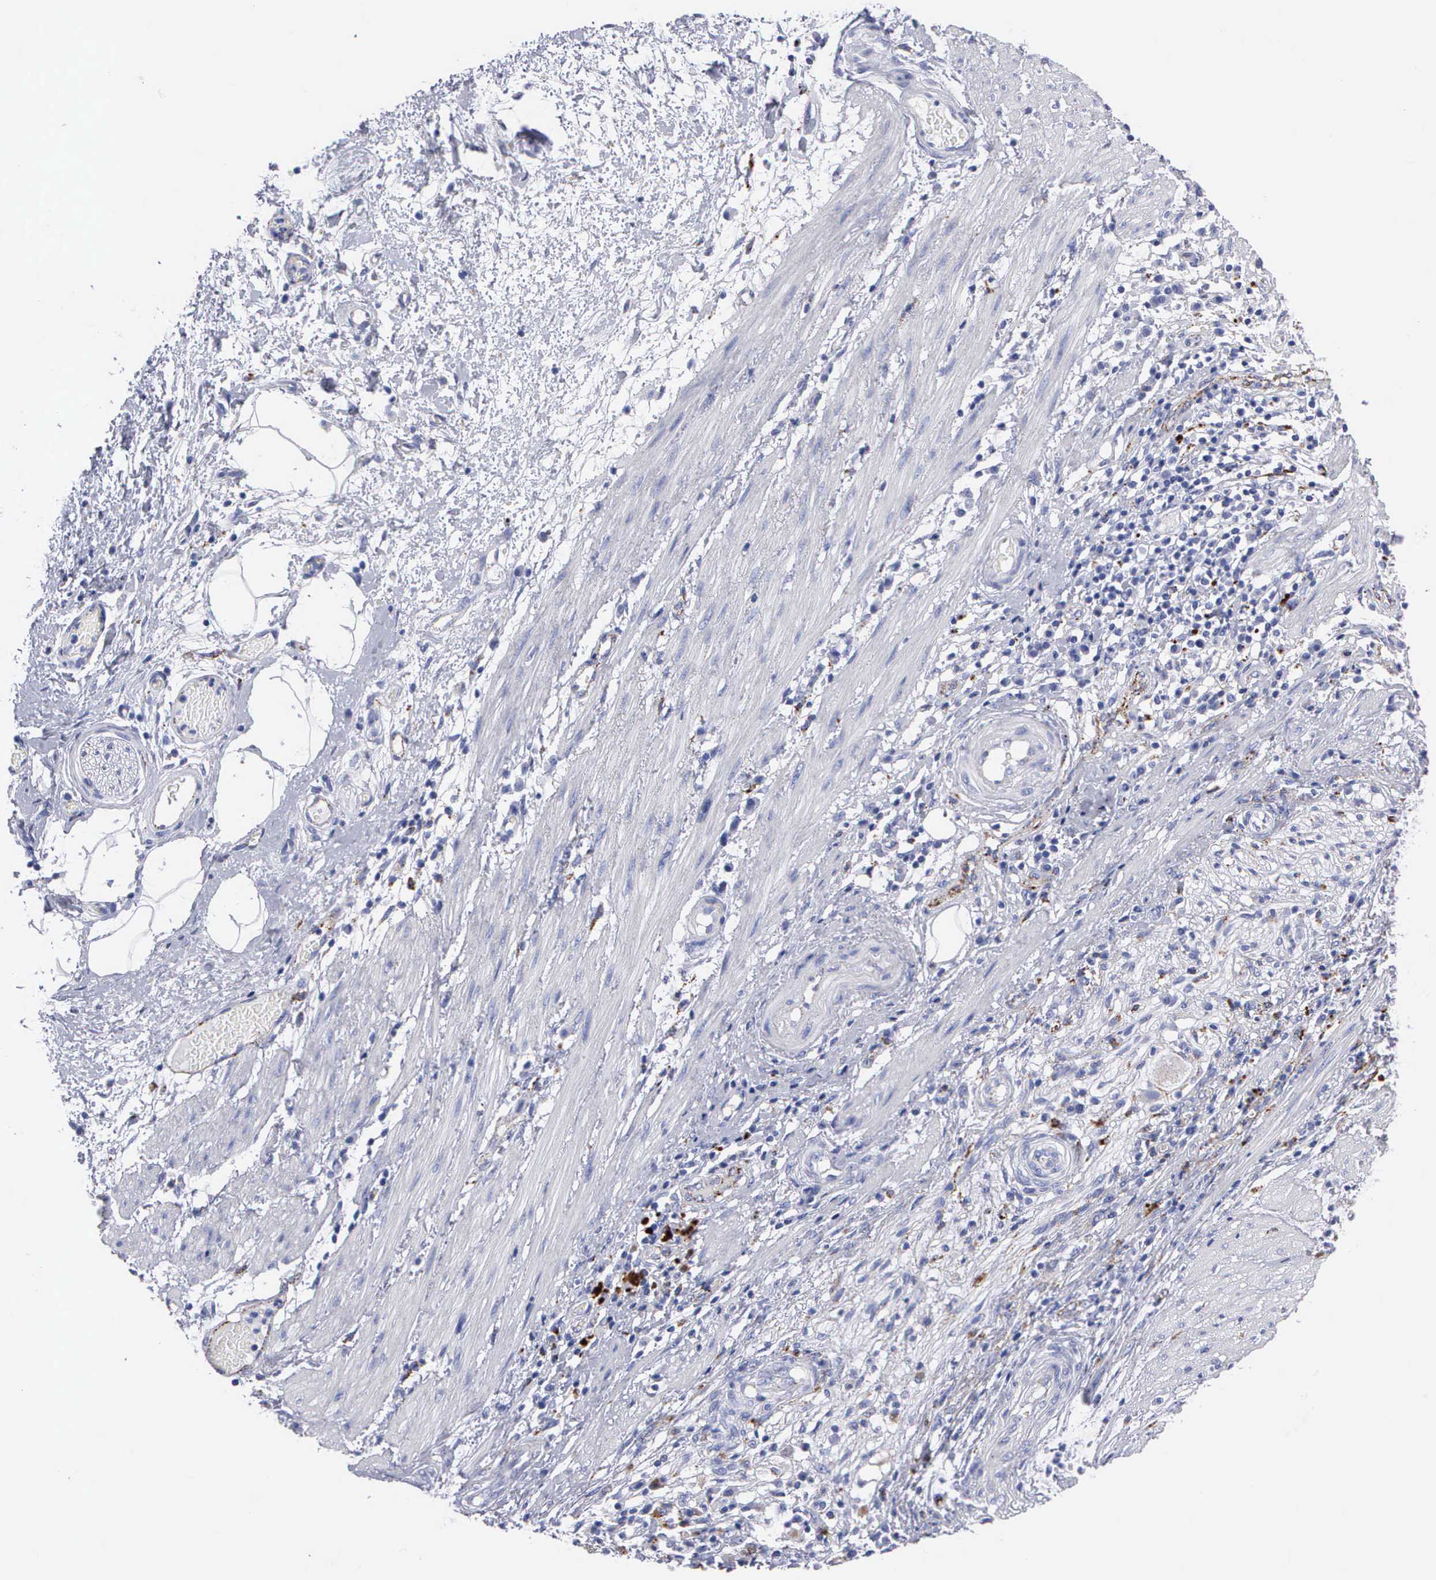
{"staining": {"intensity": "negative", "quantity": "none", "location": "none"}, "tissue": "stomach cancer", "cell_type": "Tumor cells", "image_type": "cancer", "snomed": [{"axis": "morphology", "description": "Adenocarcinoma, NOS"}, {"axis": "topography", "description": "Stomach, lower"}], "caption": "Stomach cancer was stained to show a protein in brown. There is no significant positivity in tumor cells.", "gene": "CTSL", "patient": {"sex": "female", "age": 86}}